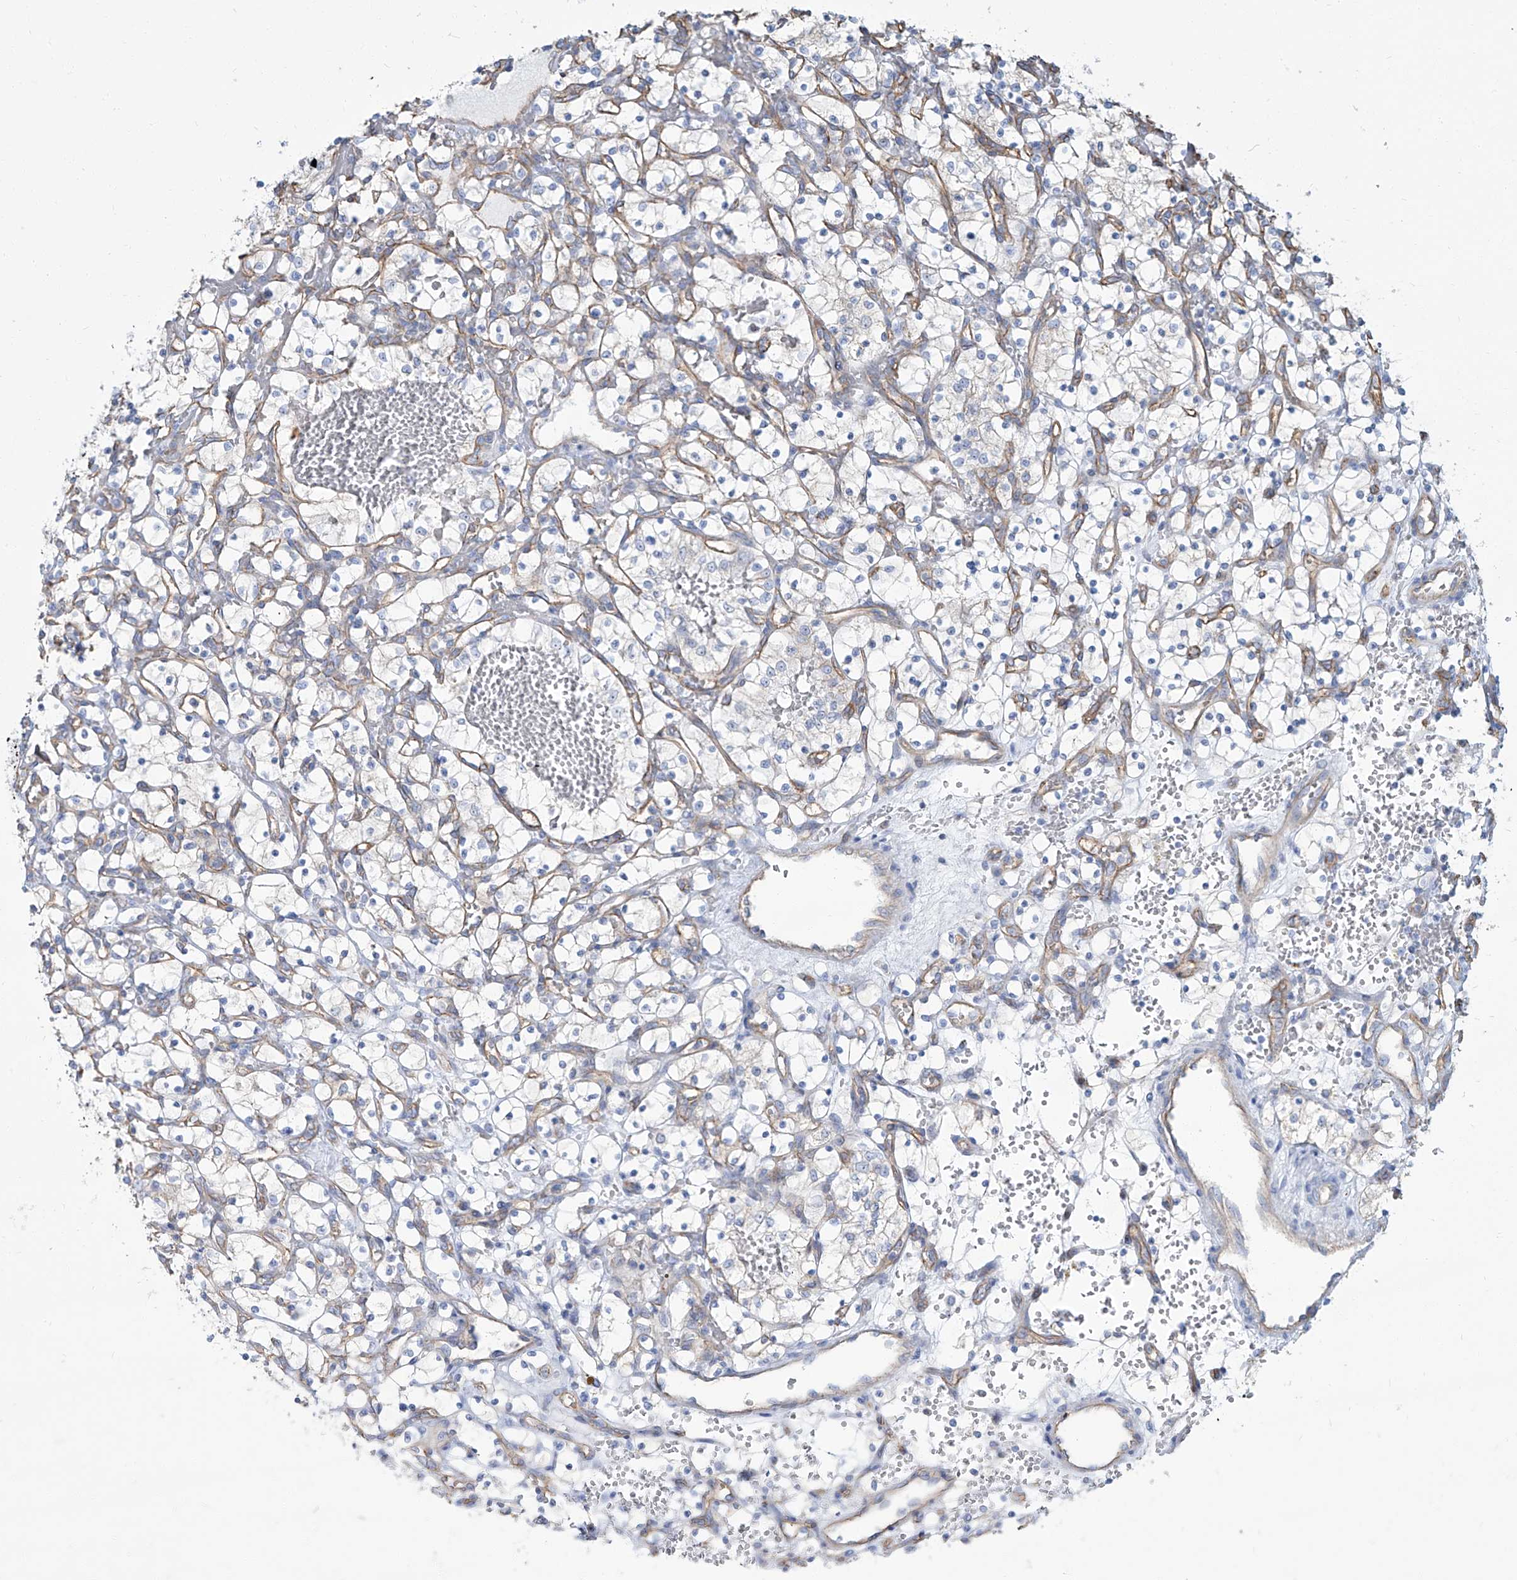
{"staining": {"intensity": "negative", "quantity": "none", "location": "none"}, "tissue": "renal cancer", "cell_type": "Tumor cells", "image_type": "cancer", "snomed": [{"axis": "morphology", "description": "Adenocarcinoma, NOS"}, {"axis": "topography", "description": "Kidney"}], "caption": "IHC of renal cancer (adenocarcinoma) displays no staining in tumor cells. Brightfield microscopy of immunohistochemistry (IHC) stained with DAB (3,3'-diaminobenzidine) (brown) and hematoxylin (blue), captured at high magnification.", "gene": "TXLNB", "patient": {"sex": "female", "age": 69}}